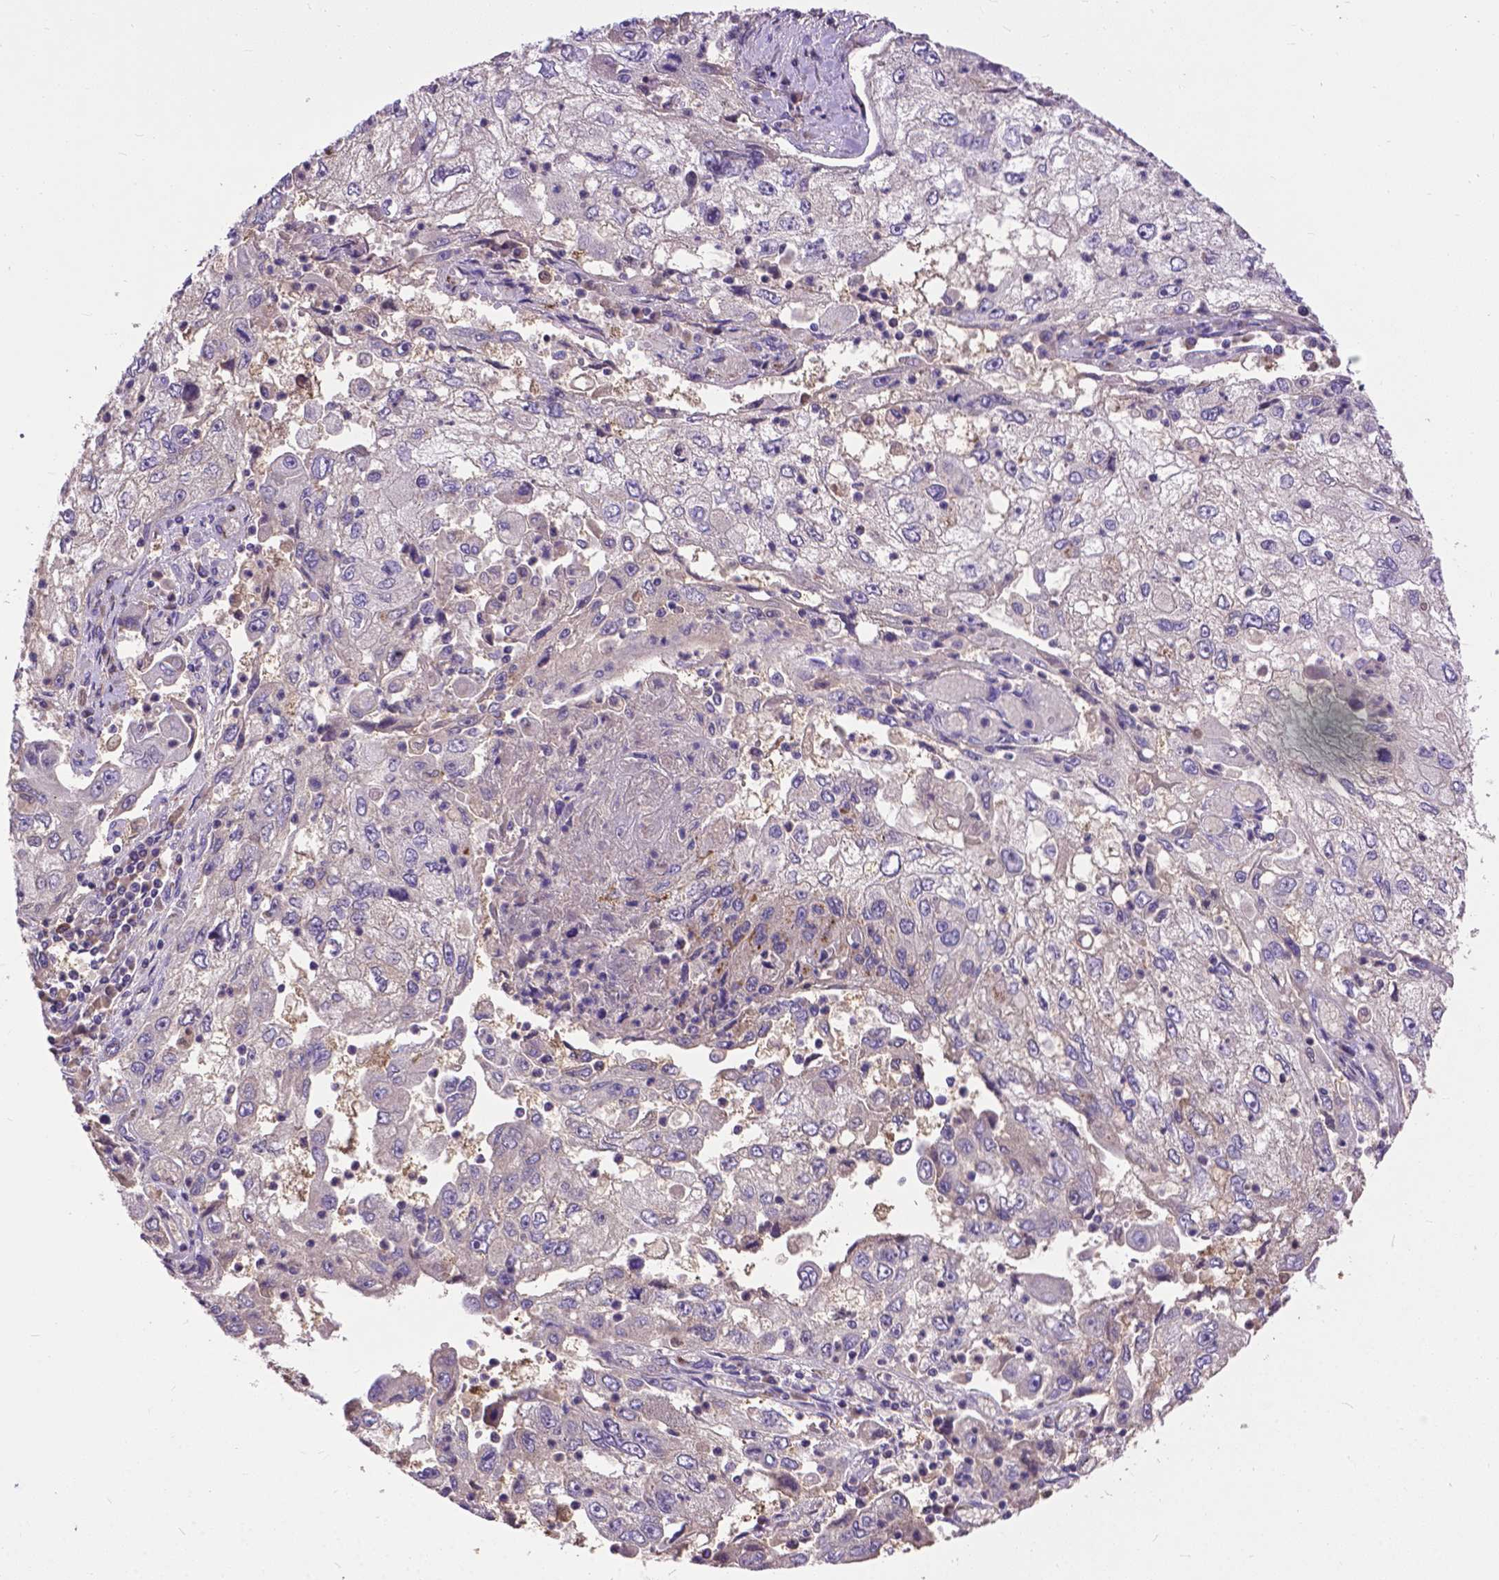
{"staining": {"intensity": "negative", "quantity": "none", "location": "none"}, "tissue": "cervical cancer", "cell_type": "Tumor cells", "image_type": "cancer", "snomed": [{"axis": "morphology", "description": "Squamous cell carcinoma, NOS"}, {"axis": "topography", "description": "Cervix"}], "caption": "High power microscopy histopathology image of an immunohistochemistry (IHC) micrograph of squamous cell carcinoma (cervical), revealing no significant staining in tumor cells. The staining was performed using DAB to visualize the protein expression in brown, while the nuclei were stained in blue with hematoxylin (Magnification: 20x).", "gene": "ZNF337", "patient": {"sex": "female", "age": 36}}